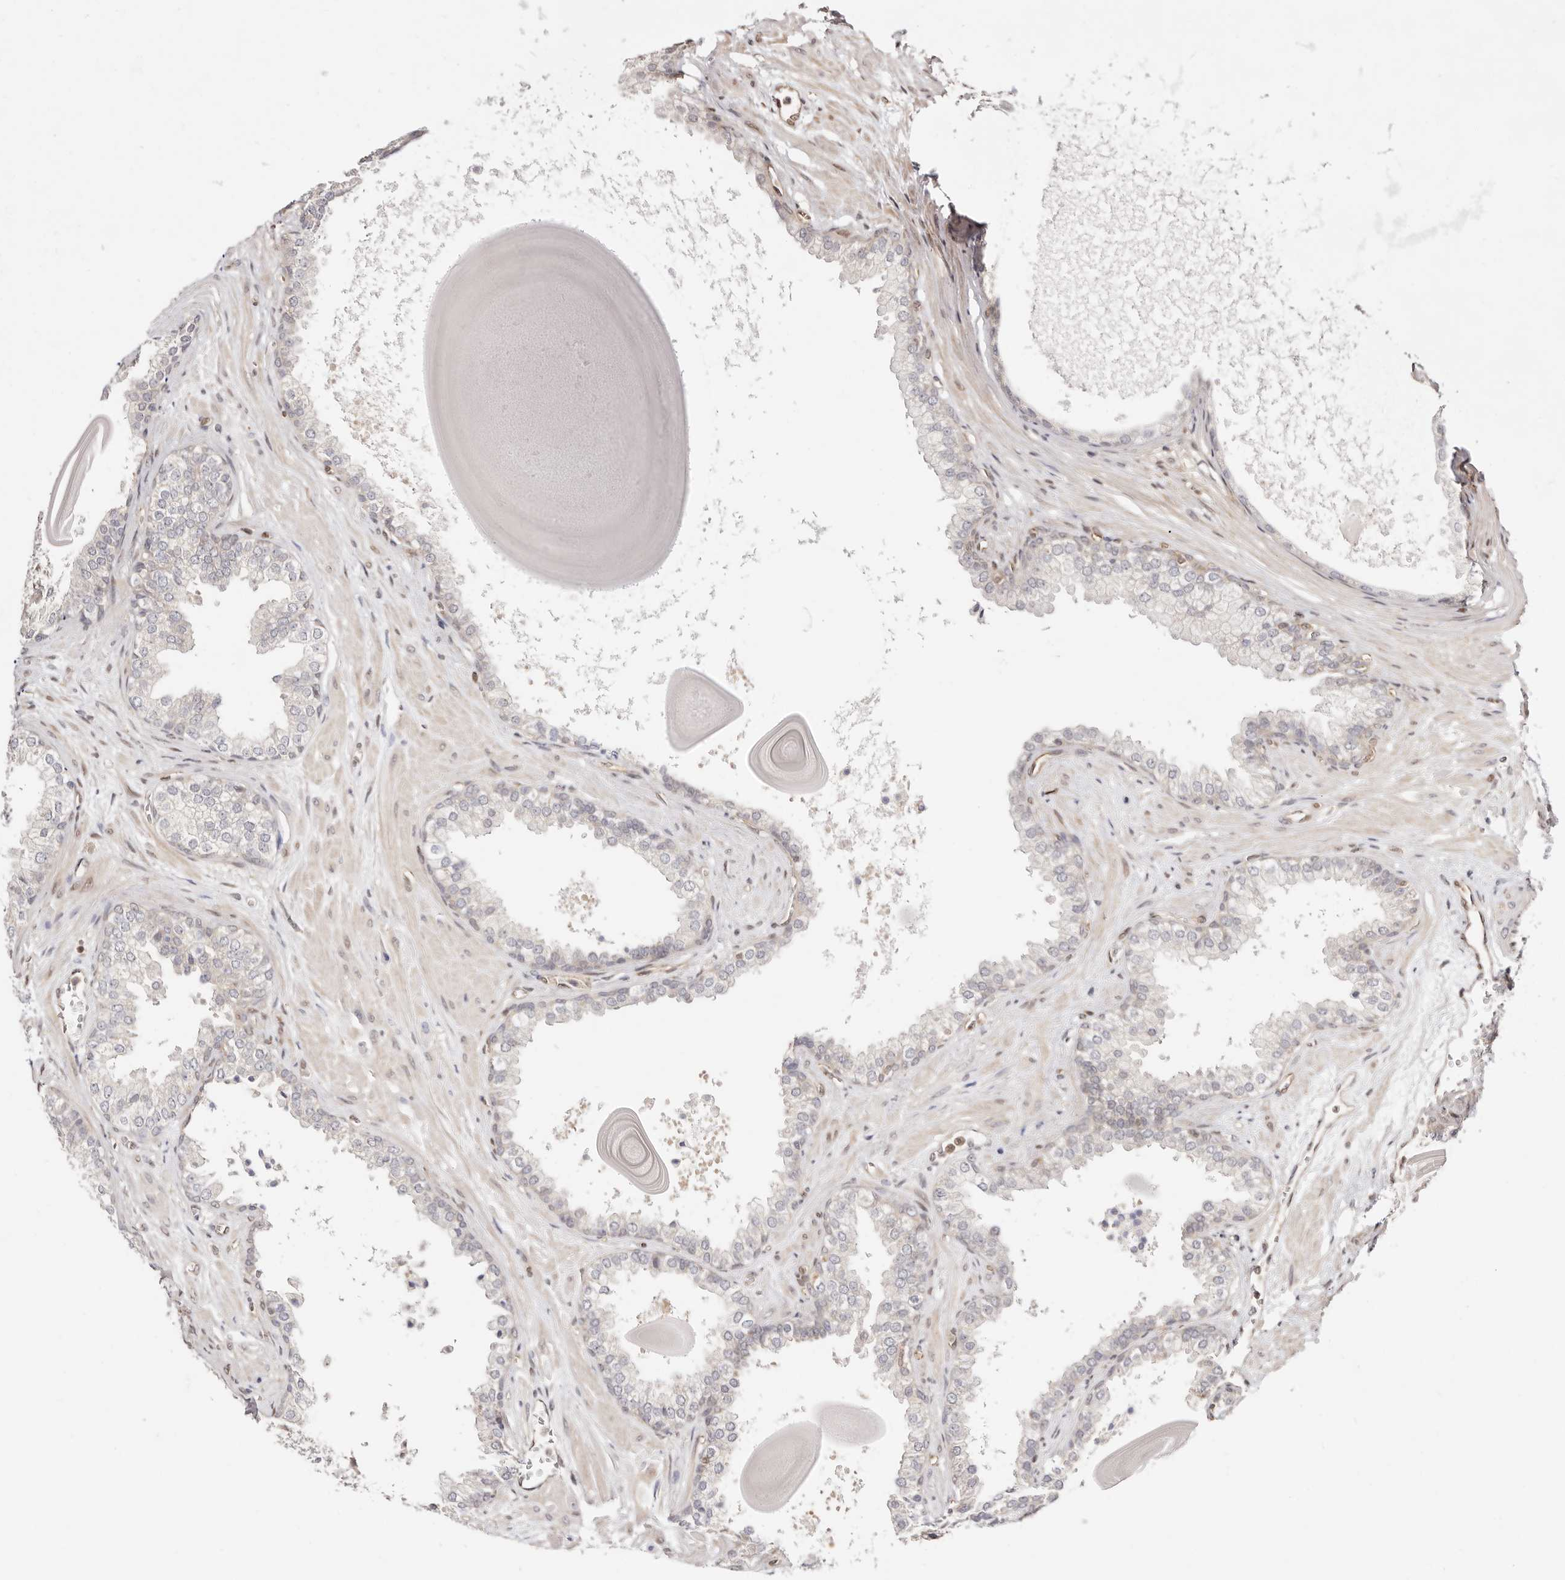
{"staining": {"intensity": "weak", "quantity": "<25%", "location": "cytoplasmic/membranous"}, "tissue": "prostate", "cell_type": "Glandular cells", "image_type": "normal", "snomed": [{"axis": "morphology", "description": "Normal tissue, NOS"}, {"axis": "topography", "description": "Prostate"}], "caption": "IHC of benign prostate displays no expression in glandular cells.", "gene": "STAT5A", "patient": {"sex": "male", "age": 48}}